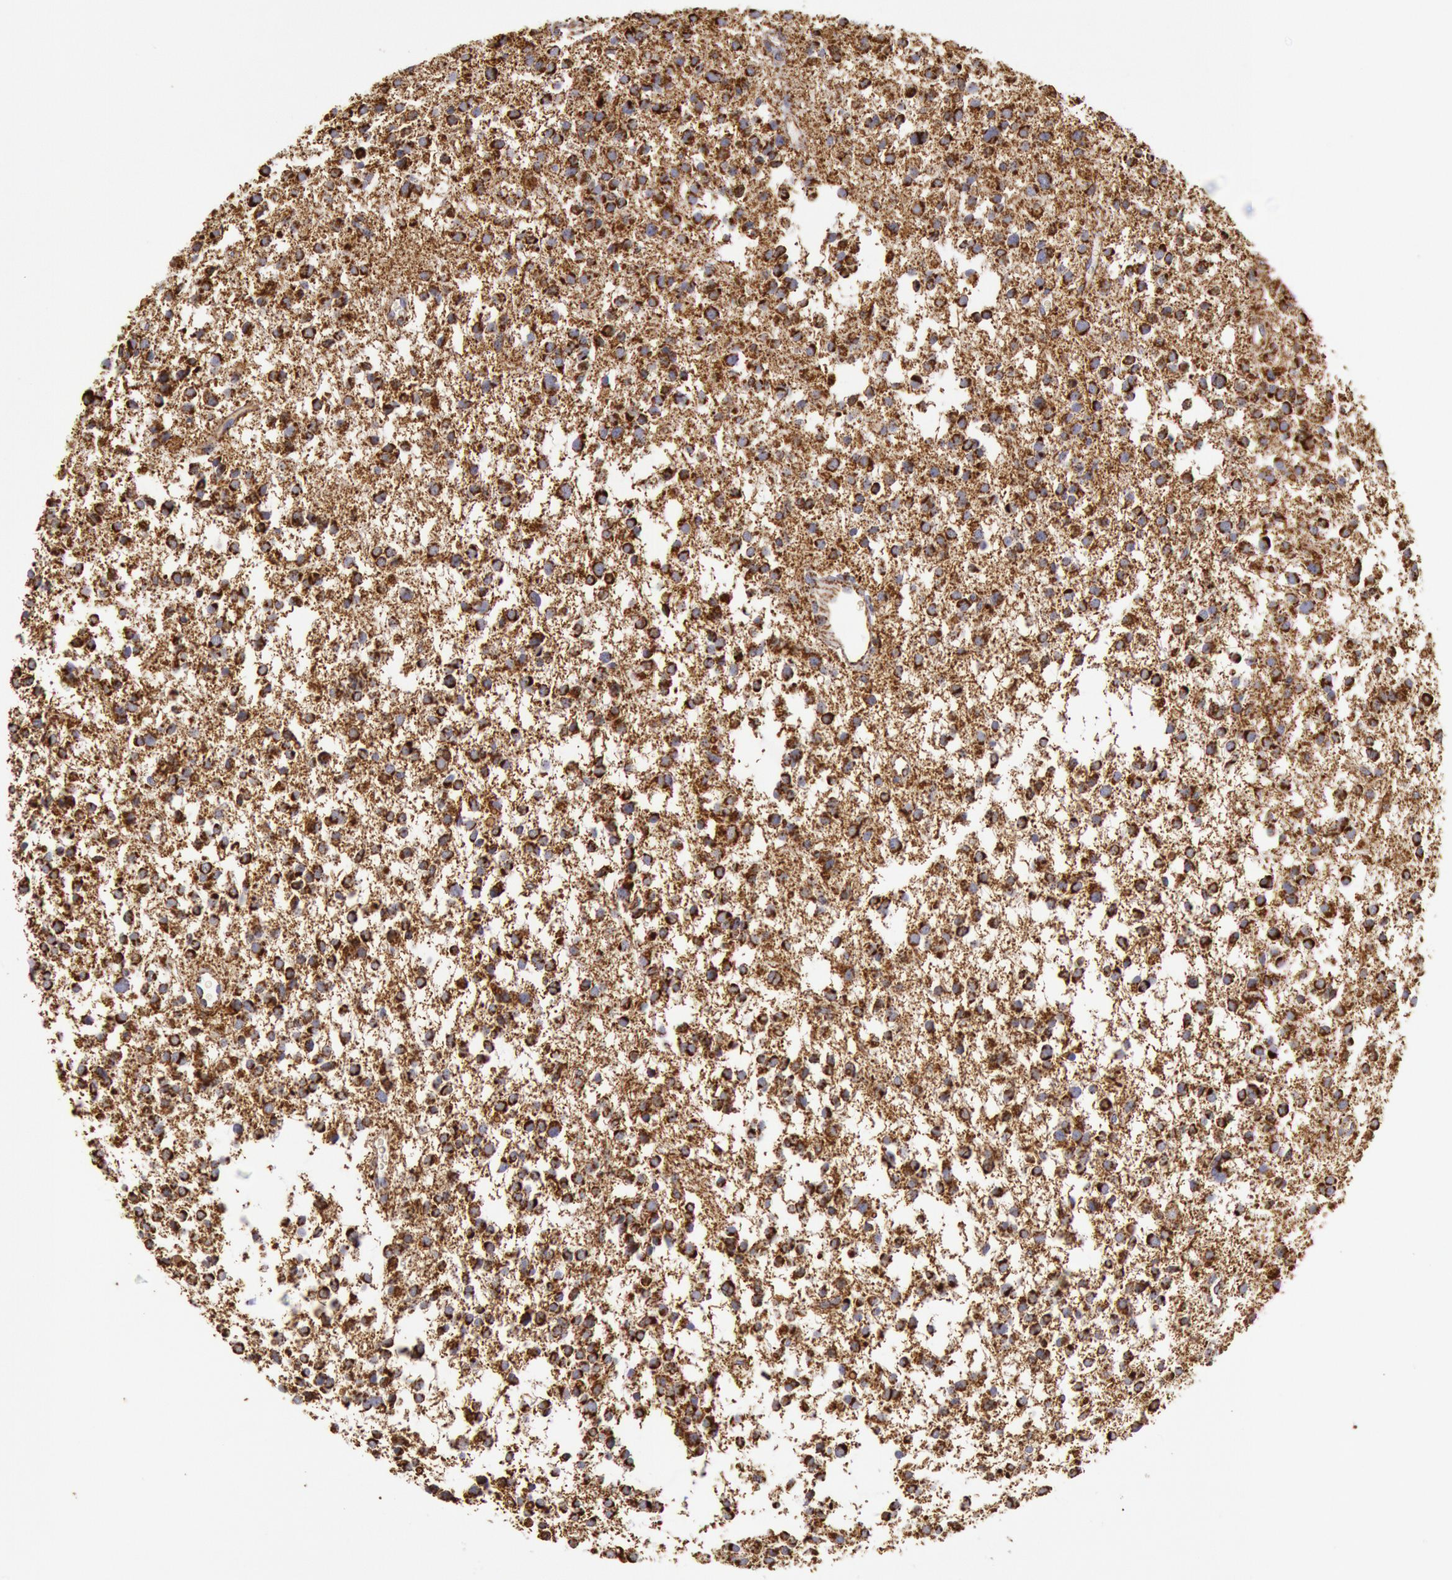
{"staining": {"intensity": "moderate", "quantity": ">75%", "location": "cytoplasmic/membranous"}, "tissue": "glioma", "cell_type": "Tumor cells", "image_type": "cancer", "snomed": [{"axis": "morphology", "description": "Glioma, malignant, Low grade"}, {"axis": "topography", "description": "Brain"}], "caption": "This is a histology image of IHC staining of malignant glioma (low-grade), which shows moderate positivity in the cytoplasmic/membranous of tumor cells.", "gene": "CYC1", "patient": {"sex": "female", "age": 36}}